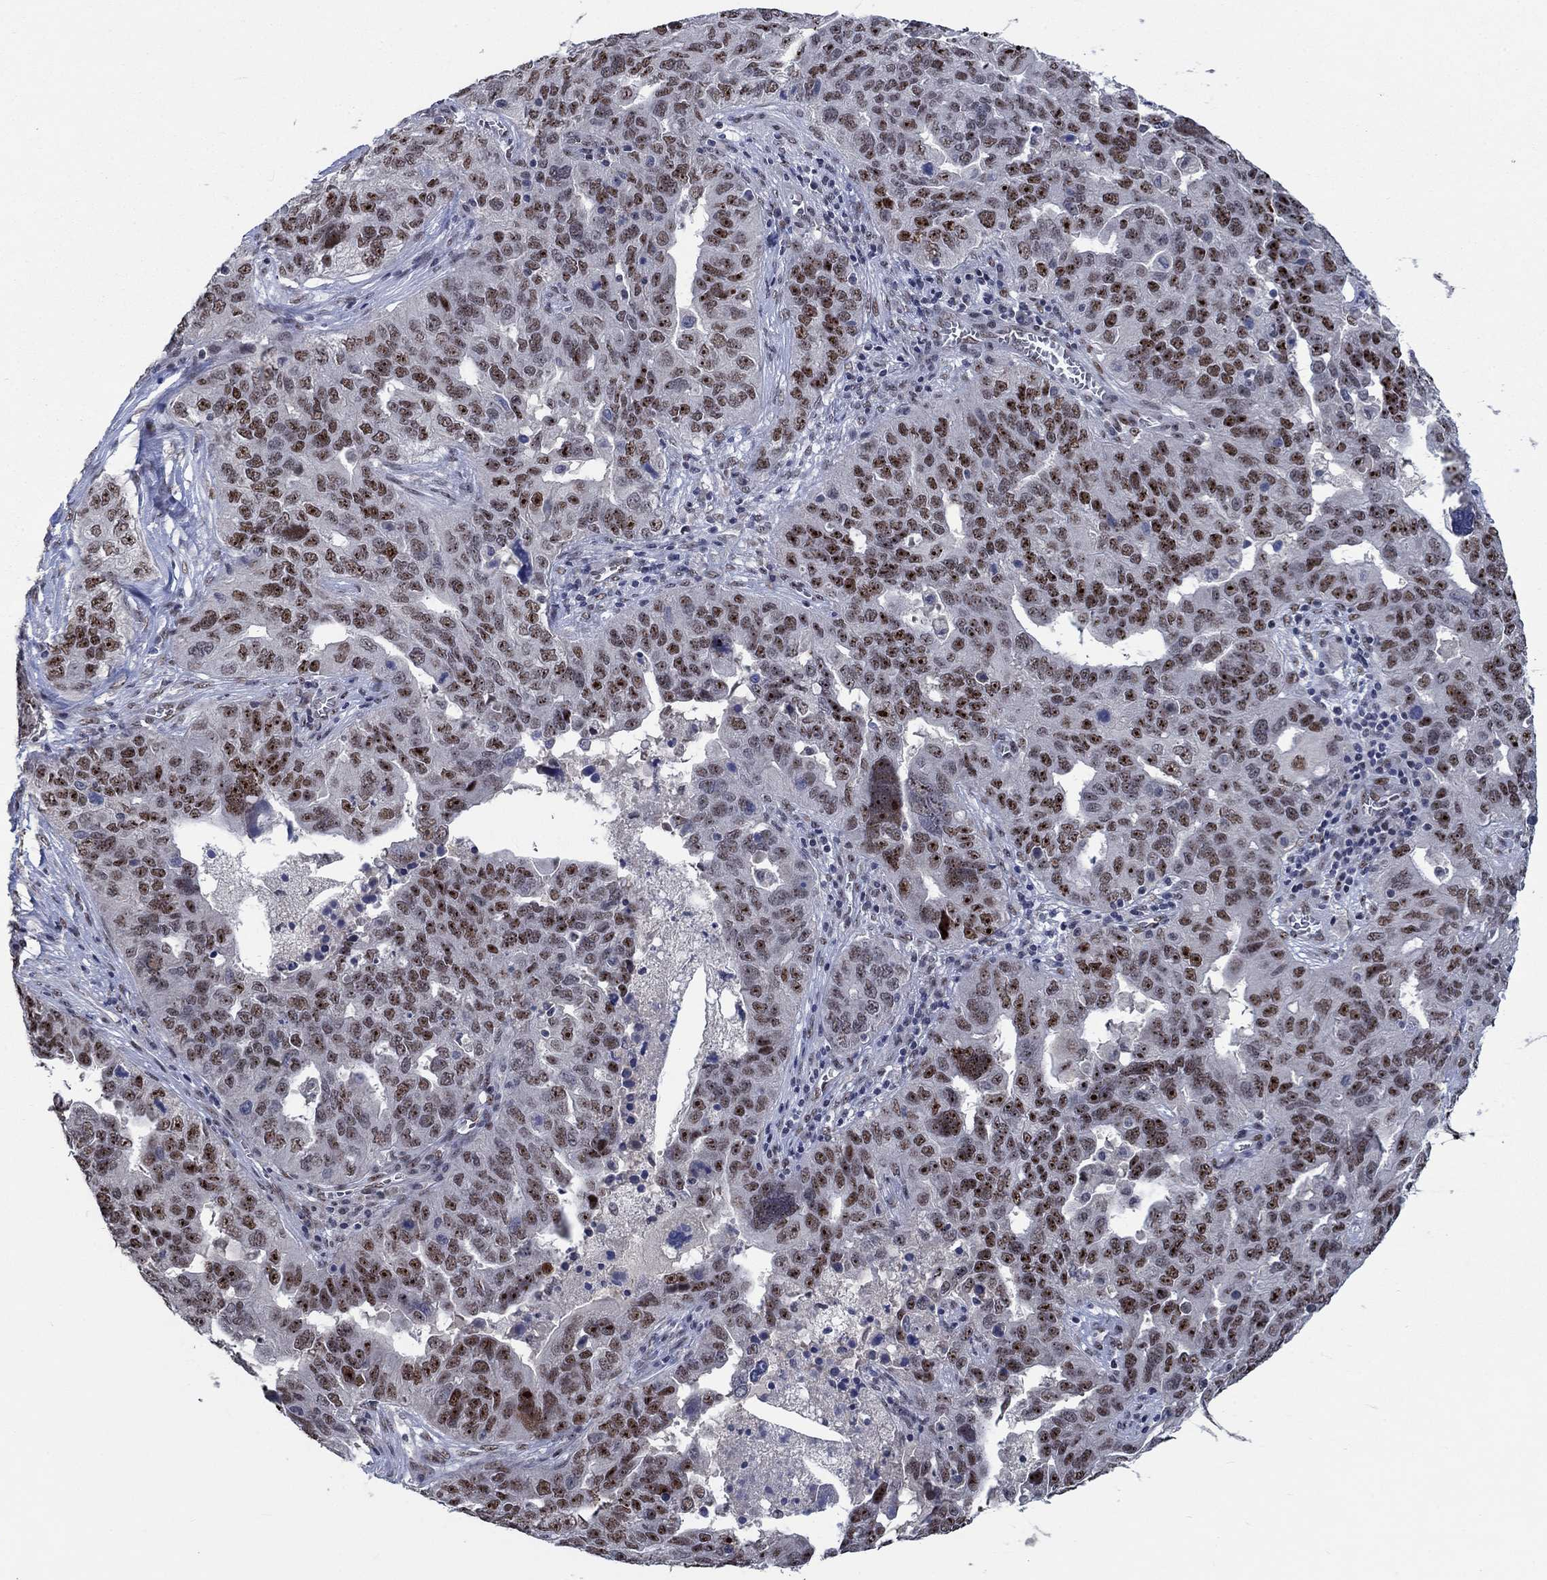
{"staining": {"intensity": "strong", "quantity": "25%-75%", "location": "nuclear"}, "tissue": "ovarian cancer", "cell_type": "Tumor cells", "image_type": "cancer", "snomed": [{"axis": "morphology", "description": "Carcinoma, endometroid"}, {"axis": "topography", "description": "Soft tissue"}, {"axis": "topography", "description": "Ovary"}], "caption": "An image of human ovarian endometroid carcinoma stained for a protein shows strong nuclear brown staining in tumor cells.", "gene": "HTN1", "patient": {"sex": "female", "age": 52}}